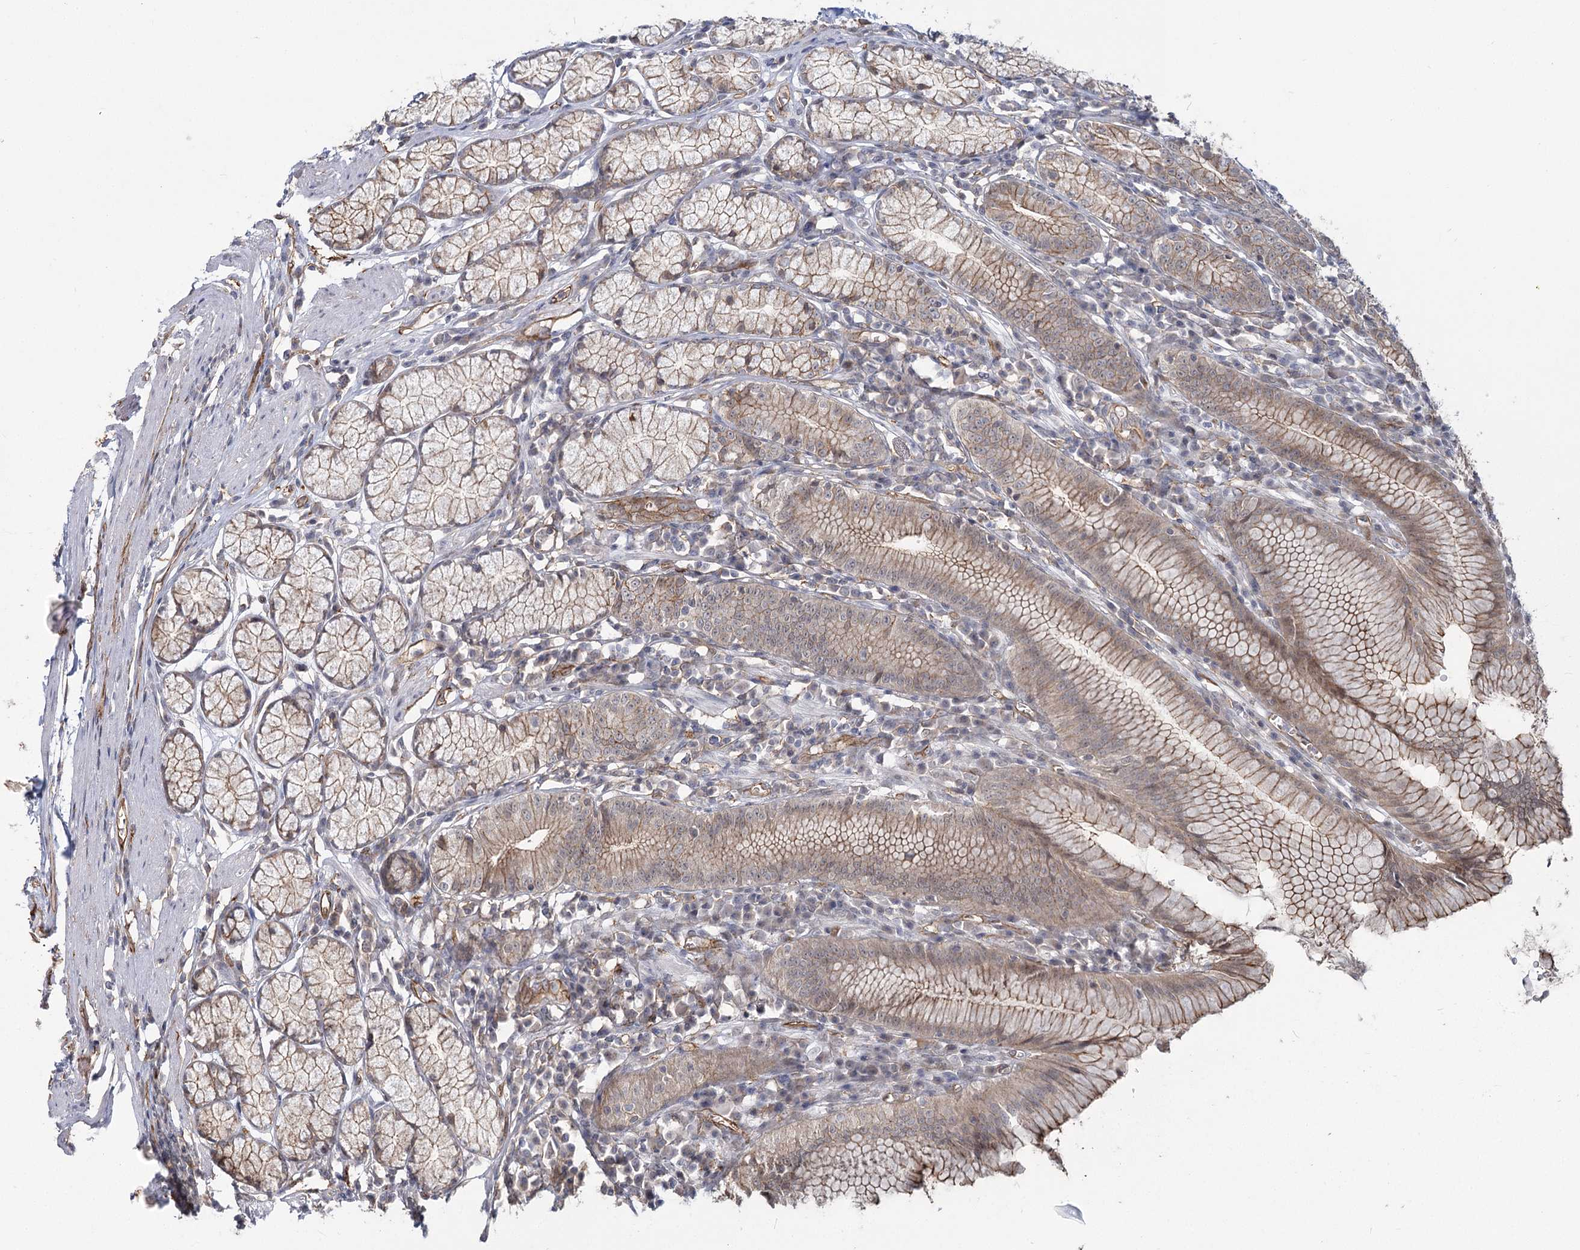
{"staining": {"intensity": "moderate", "quantity": ">75%", "location": "cytoplasmic/membranous"}, "tissue": "stomach", "cell_type": "Glandular cells", "image_type": "normal", "snomed": [{"axis": "morphology", "description": "Normal tissue, NOS"}, {"axis": "topography", "description": "Stomach"}], "caption": "Immunohistochemical staining of normal stomach displays moderate cytoplasmic/membranous protein expression in about >75% of glandular cells.", "gene": "RPP14", "patient": {"sex": "male", "age": 55}}